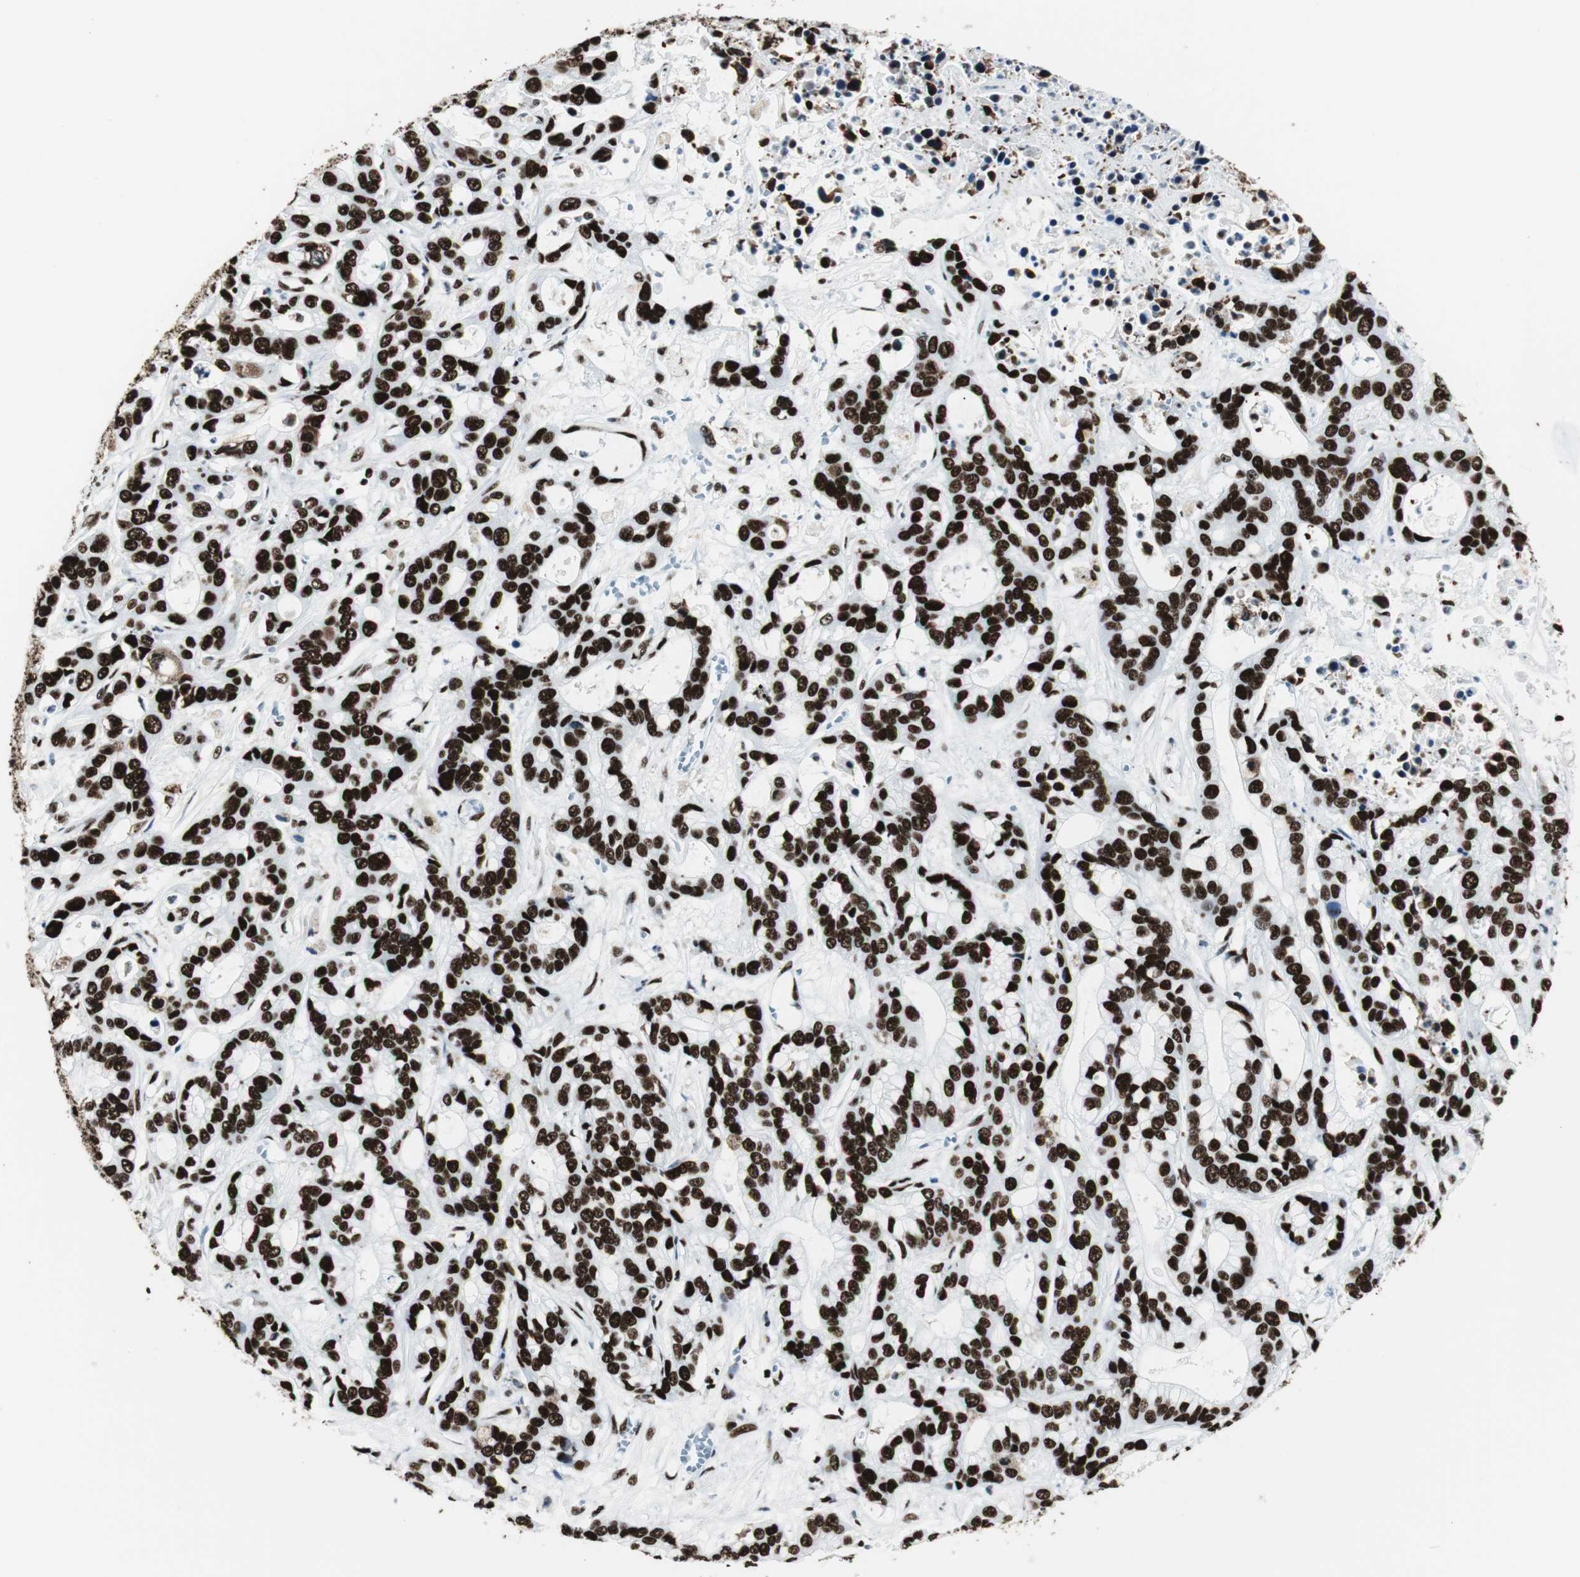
{"staining": {"intensity": "strong", "quantity": ">75%", "location": "nuclear"}, "tissue": "liver cancer", "cell_type": "Tumor cells", "image_type": "cancer", "snomed": [{"axis": "morphology", "description": "Cholangiocarcinoma"}, {"axis": "topography", "description": "Liver"}], "caption": "This histopathology image reveals immunohistochemistry (IHC) staining of liver cancer, with high strong nuclear staining in about >75% of tumor cells.", "gene": "NCL", "patient": {"sex": "female", "age": 65}}